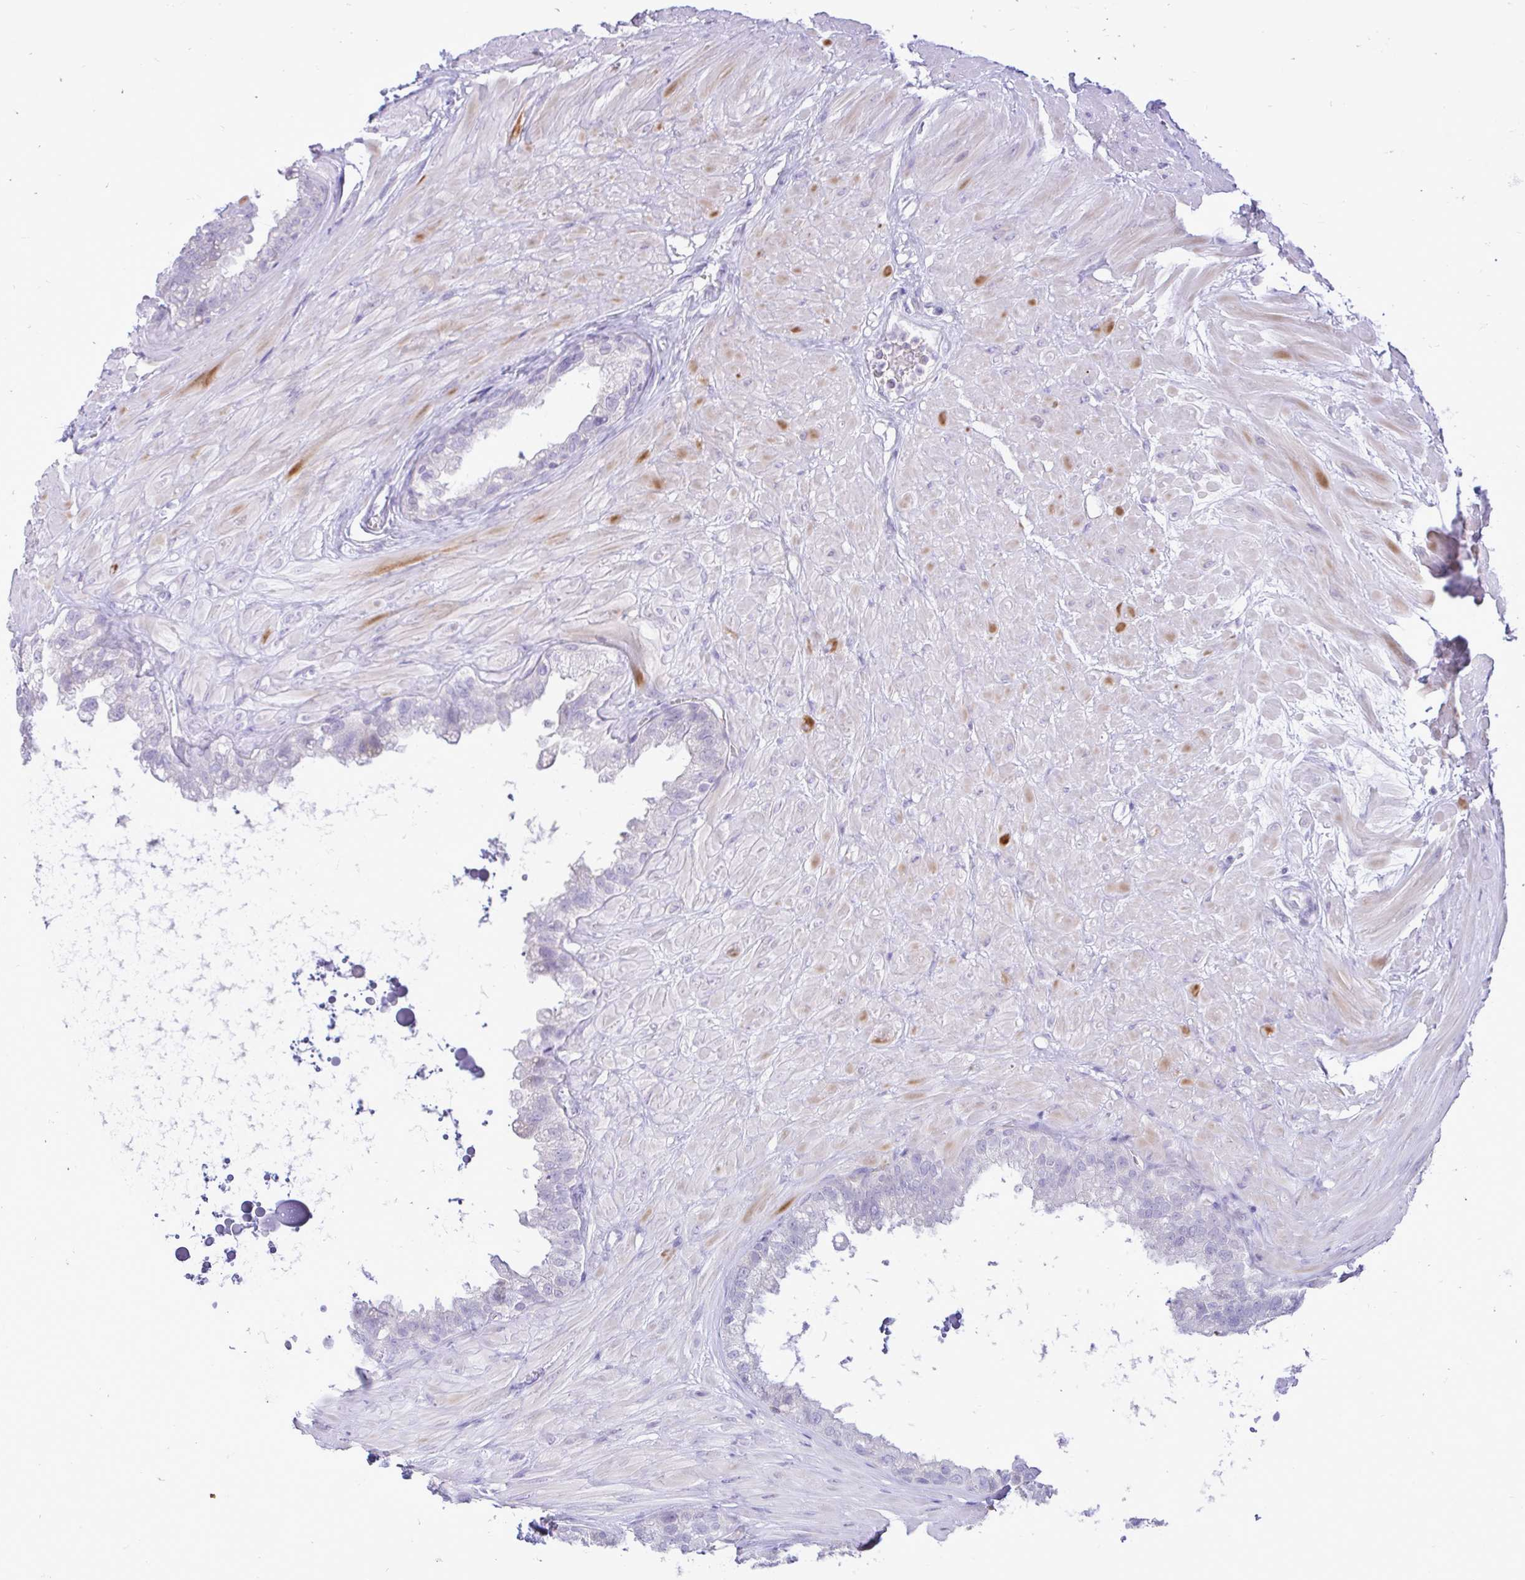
{"staining": {"intensity": "negative", "quantity": "none", "location": "none"}, "tissue": "seminal vesicle", "cell_type": "Glandular cells", "image_type": "normal", "snomed": [{"axis": "morphology", "description": "Normal tissue, NOS"}, {"axis": "topography", "description": "Seminal veicle"}, {"axis": "topography", "description": "Peripheral nerve tissue"}], "caption": "This is an IHC image of benign human seminal vesicle. There is no positivity in glandular cells.", "gene": "ZNF101", "patient": {"sex": "male", "age": 76}}